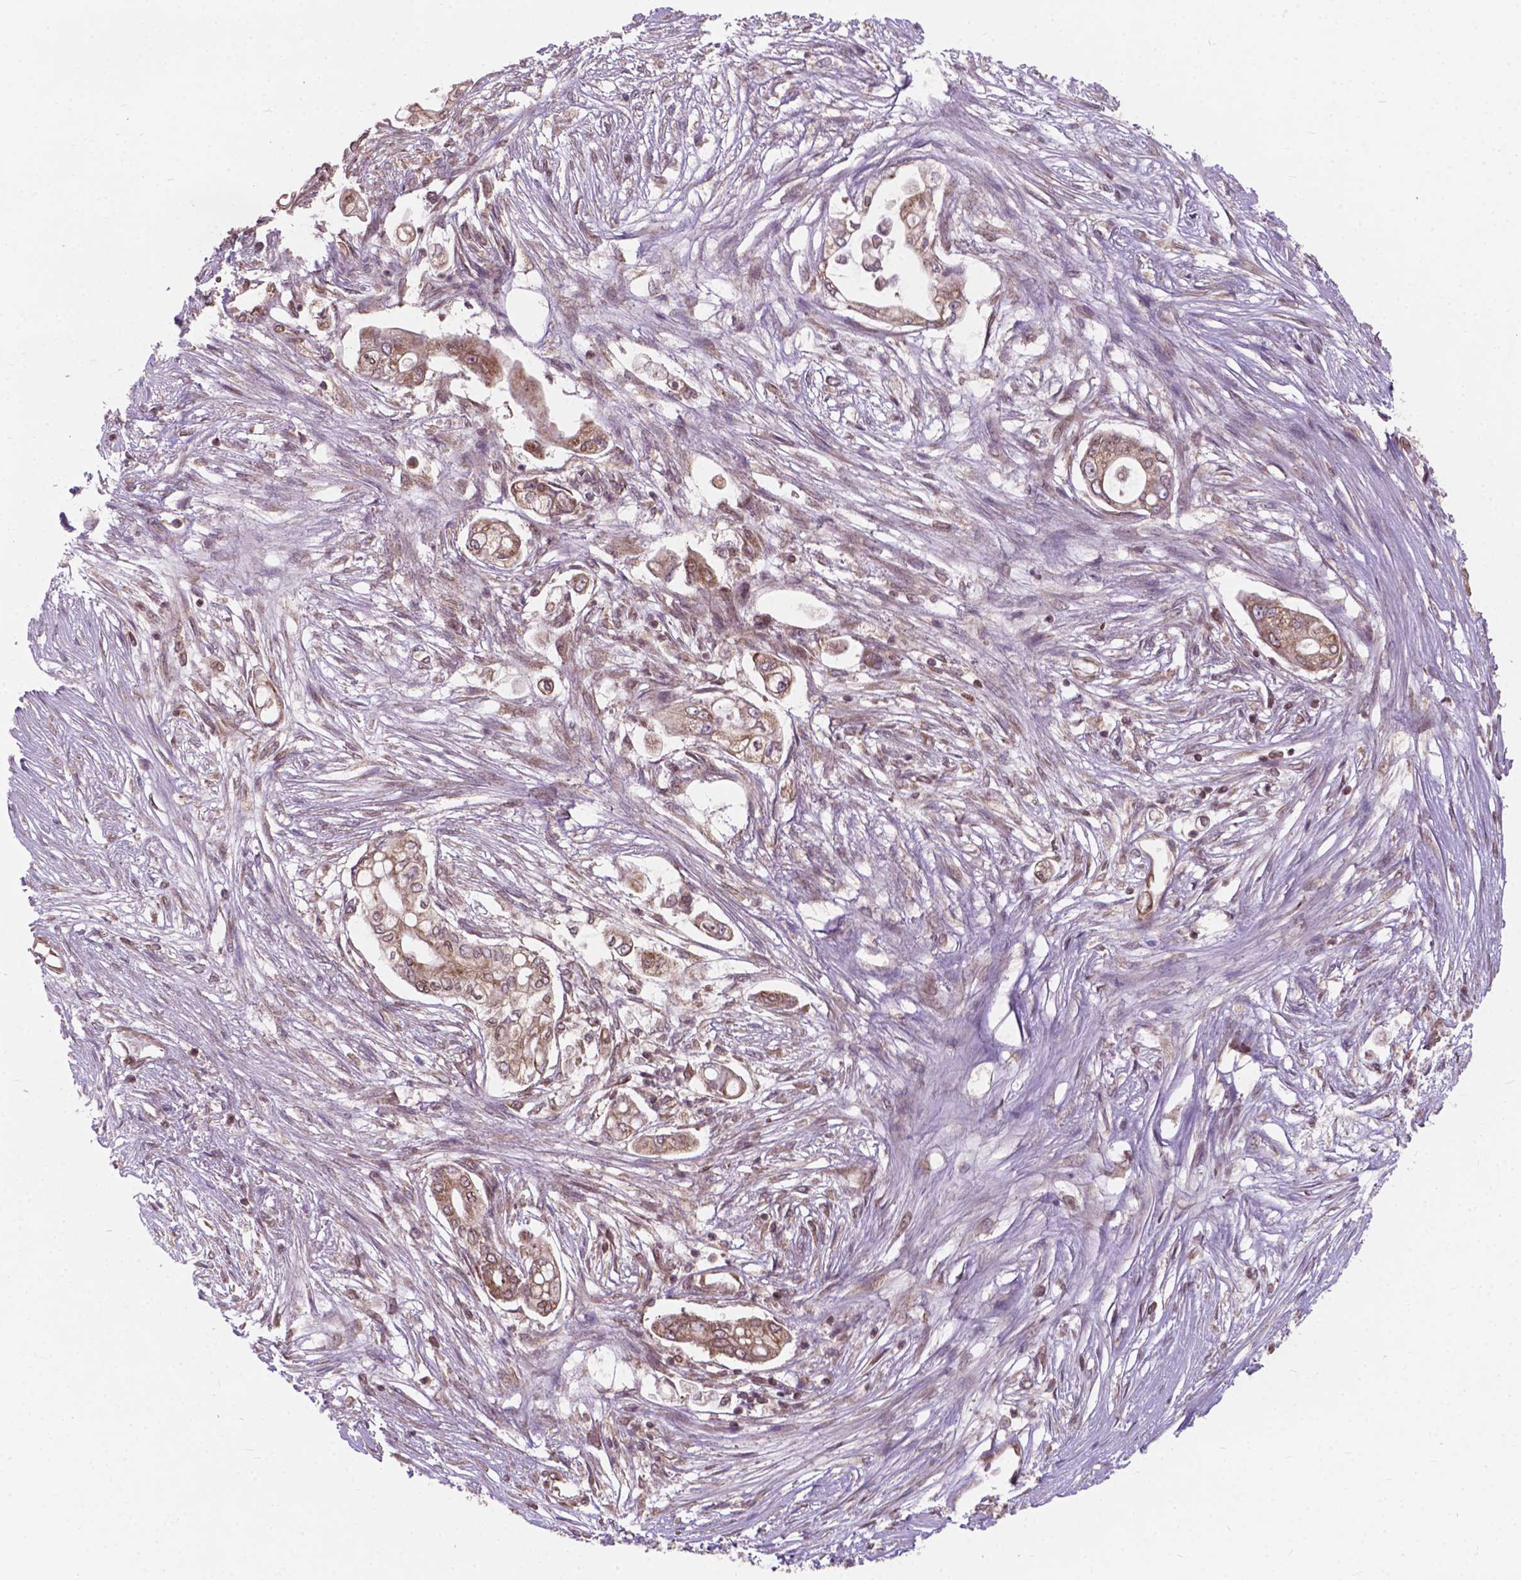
{"staining": {"intensity": "weak", "quantity": ">75%", "location": "cytoplasmic/membranous,nuclear"}, "tissue": "pancreatic cancer", "cell_type": "Tumor cells", "image_type": "cancer", "snomed": [{"axis": "morphology", "description": "Adenocarcinoma, NOS"}, {"axis": "topography", "description": "Pancreas"}], "caption": "This micrograph demonstrates immunohistochemistry (IHC) staining of pancreatic cancer (adenocarcinoma), with low weak cytoplasmic/membranous and nuclear staining in about >75% of tumor cells.", "gene": "MRPL33", "patient": {"sex": "female", "age": 69}}